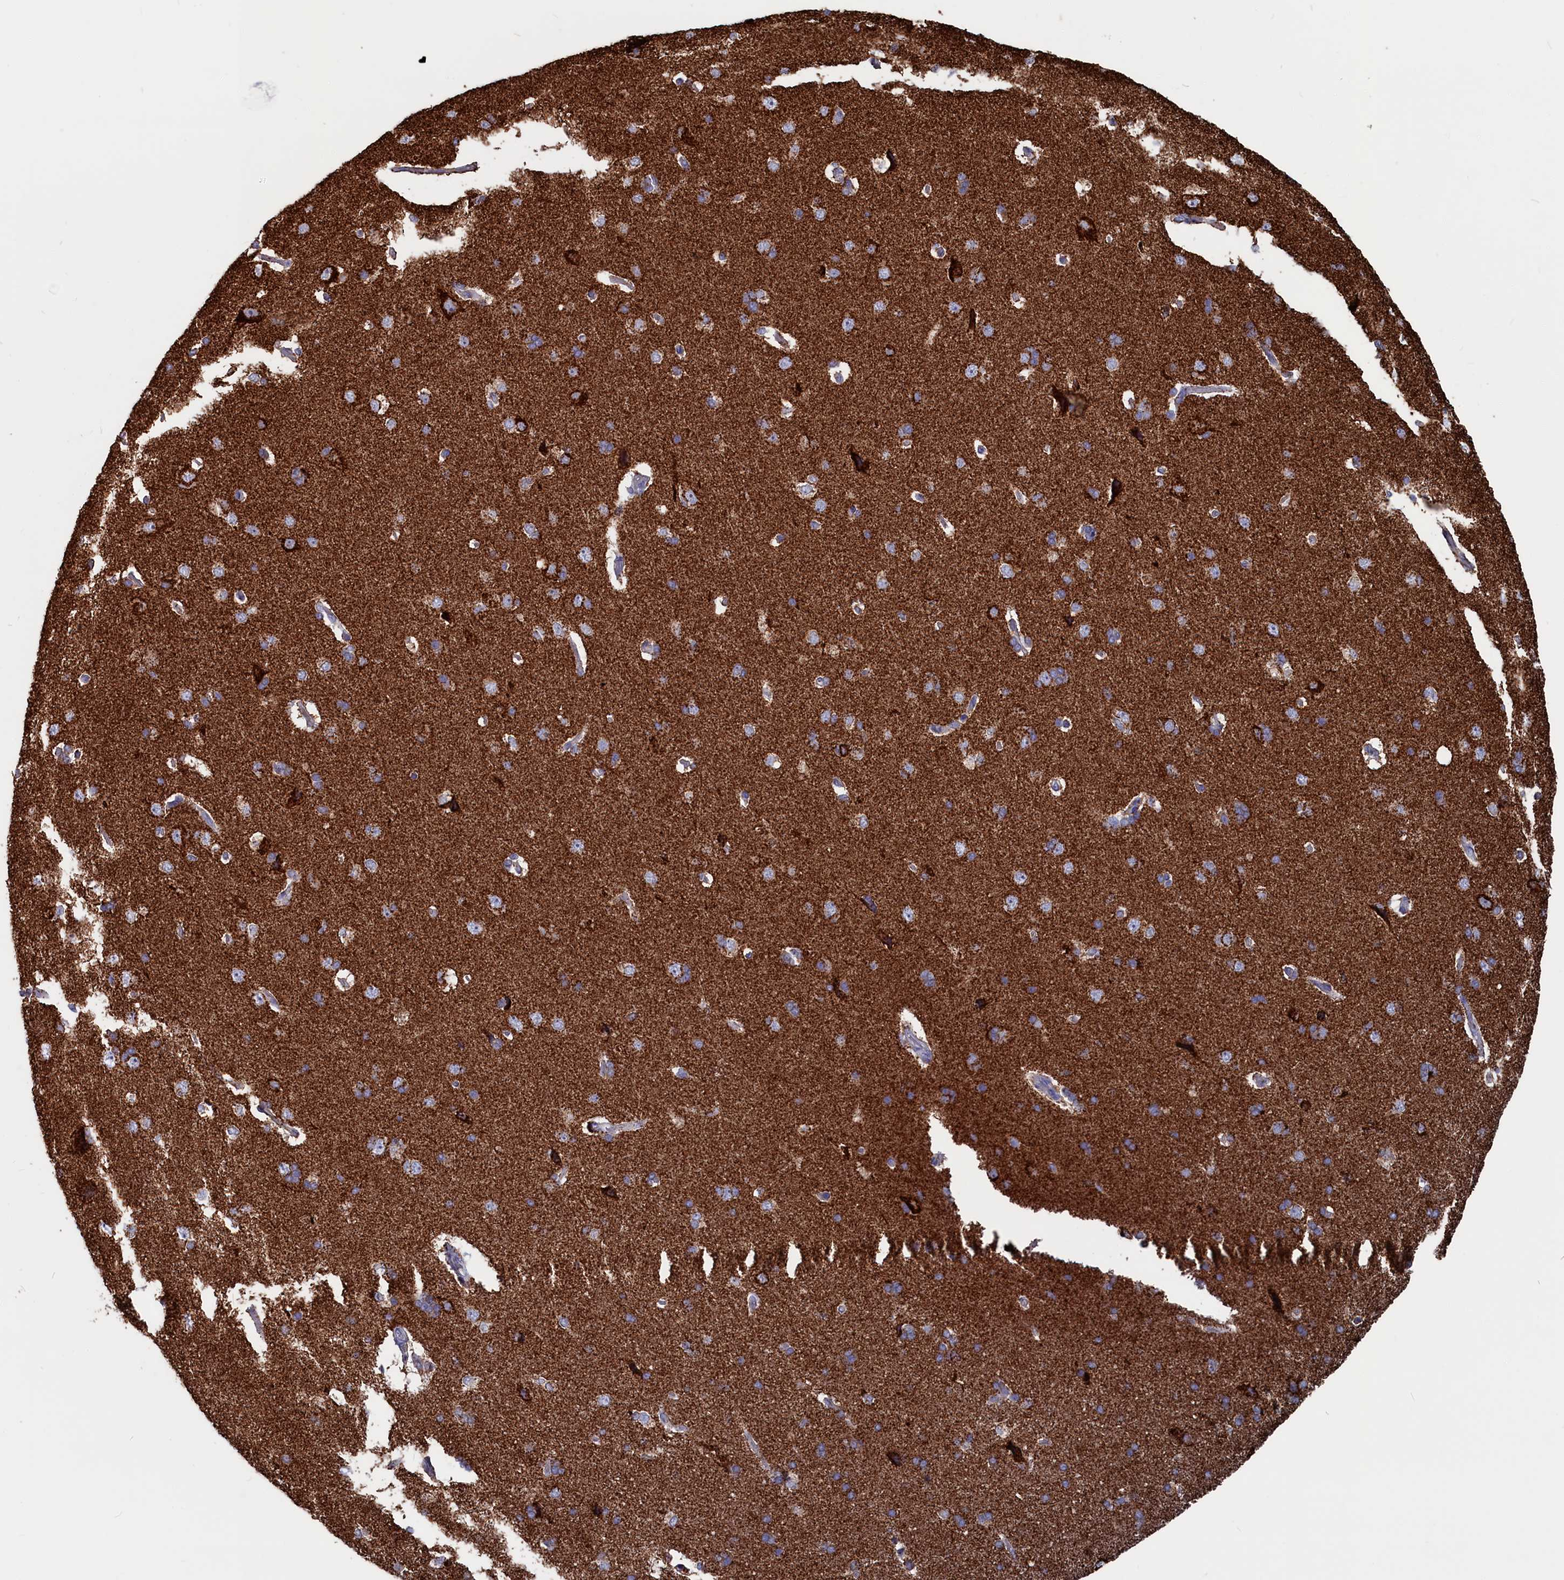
{"staining": {"intensity": "negative", "quantity": "none", "location": "none"}, "tissue": "cerebral cortex", "cell_type": "Endothelial cells", "image_type": "normal", "snomed": [{"axis": "morphology", "description": "Normal tissue, NOS"}, {"axis": "topography", "description": "Cerebral cortex"}], "caption": "The photomicrograph reveals no staining of endothelial cells in unremarkable cerebral cortex.", "gene": "CEND1", "patient": {"sex": "male", "age": 62}}